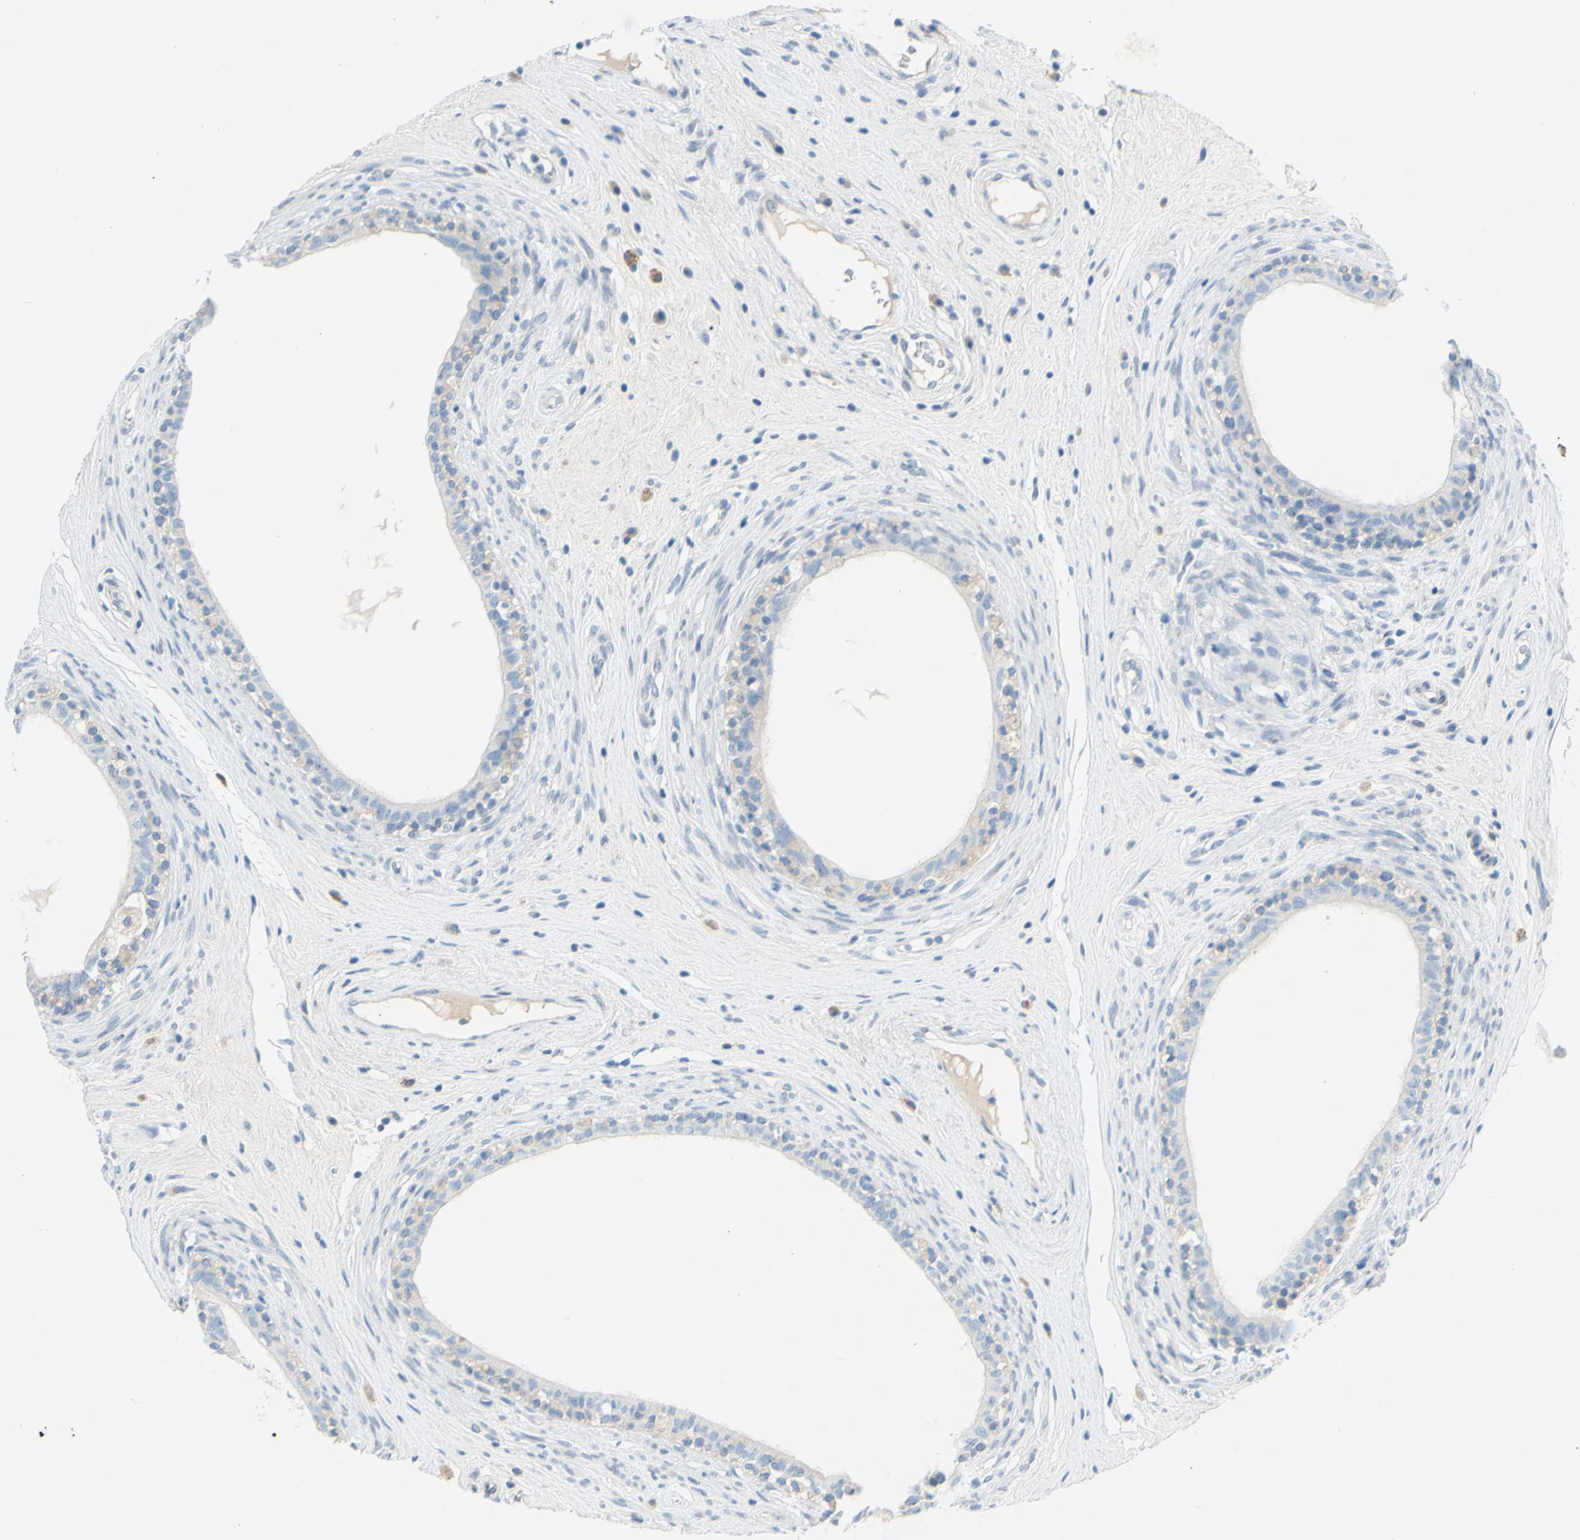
{"staining": {"intensity": "negative", "quantity": "none", "location": "none"}, "tissue": "epididymis", "cell_type": "Glandular cells", "image_type": "normal", "snomed": [{"axis": "morphology", "description": "Normal tissue, NOS"}, {"axis": "morphology", "description": "Inflammation, NOS"}, {"axis": "topography", "description": "Epididymis"}], "caption": "The immunohistochemistry (IHC) micrograph has no significant staining in glandular cells of epididymis.", "gene": "DCT", "patient": {"sex": "male", "age": 84}}